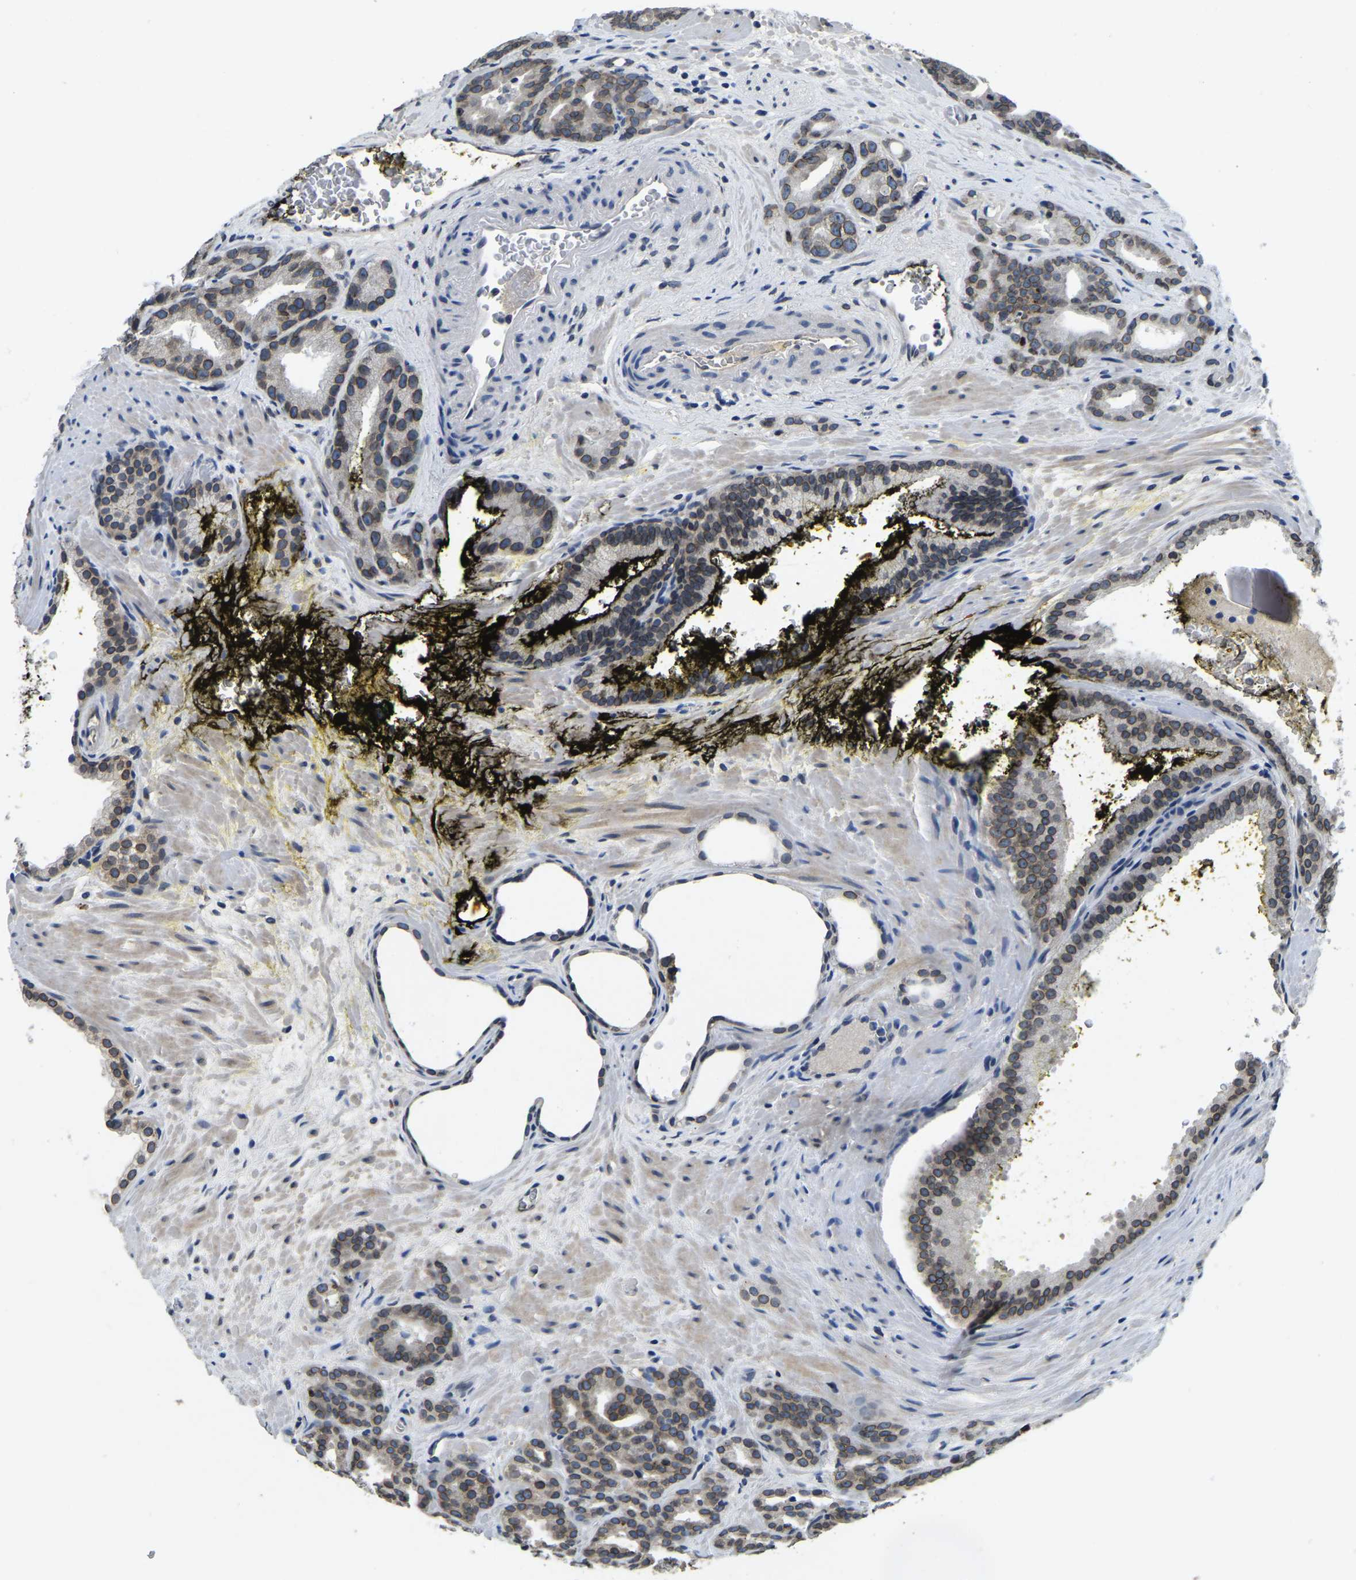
{"staining": {"intensity": "moderate", "quantity": ">75%", "location": "cytoplasmic/membranous,nuclear"}, "tissue": "prostate cancer", "cell_type": "Tumor cells", "image_type": "cancer", "snomed": [{"axis": "morphology", "description": "Adenocarcinoma, Low grade"}, {"axis": "topography", "description": "Prostate"}], "caption": "About >75% of tumor cells in human low-grade adenocarcinoma (prostate) exhibit moderate cytoplasmic/membranous and nuclear protein positivity as visualized by brown immunohistochemical staining.", "gene": "RANBP2", "patient": {"sex": "male", "age": 63}}